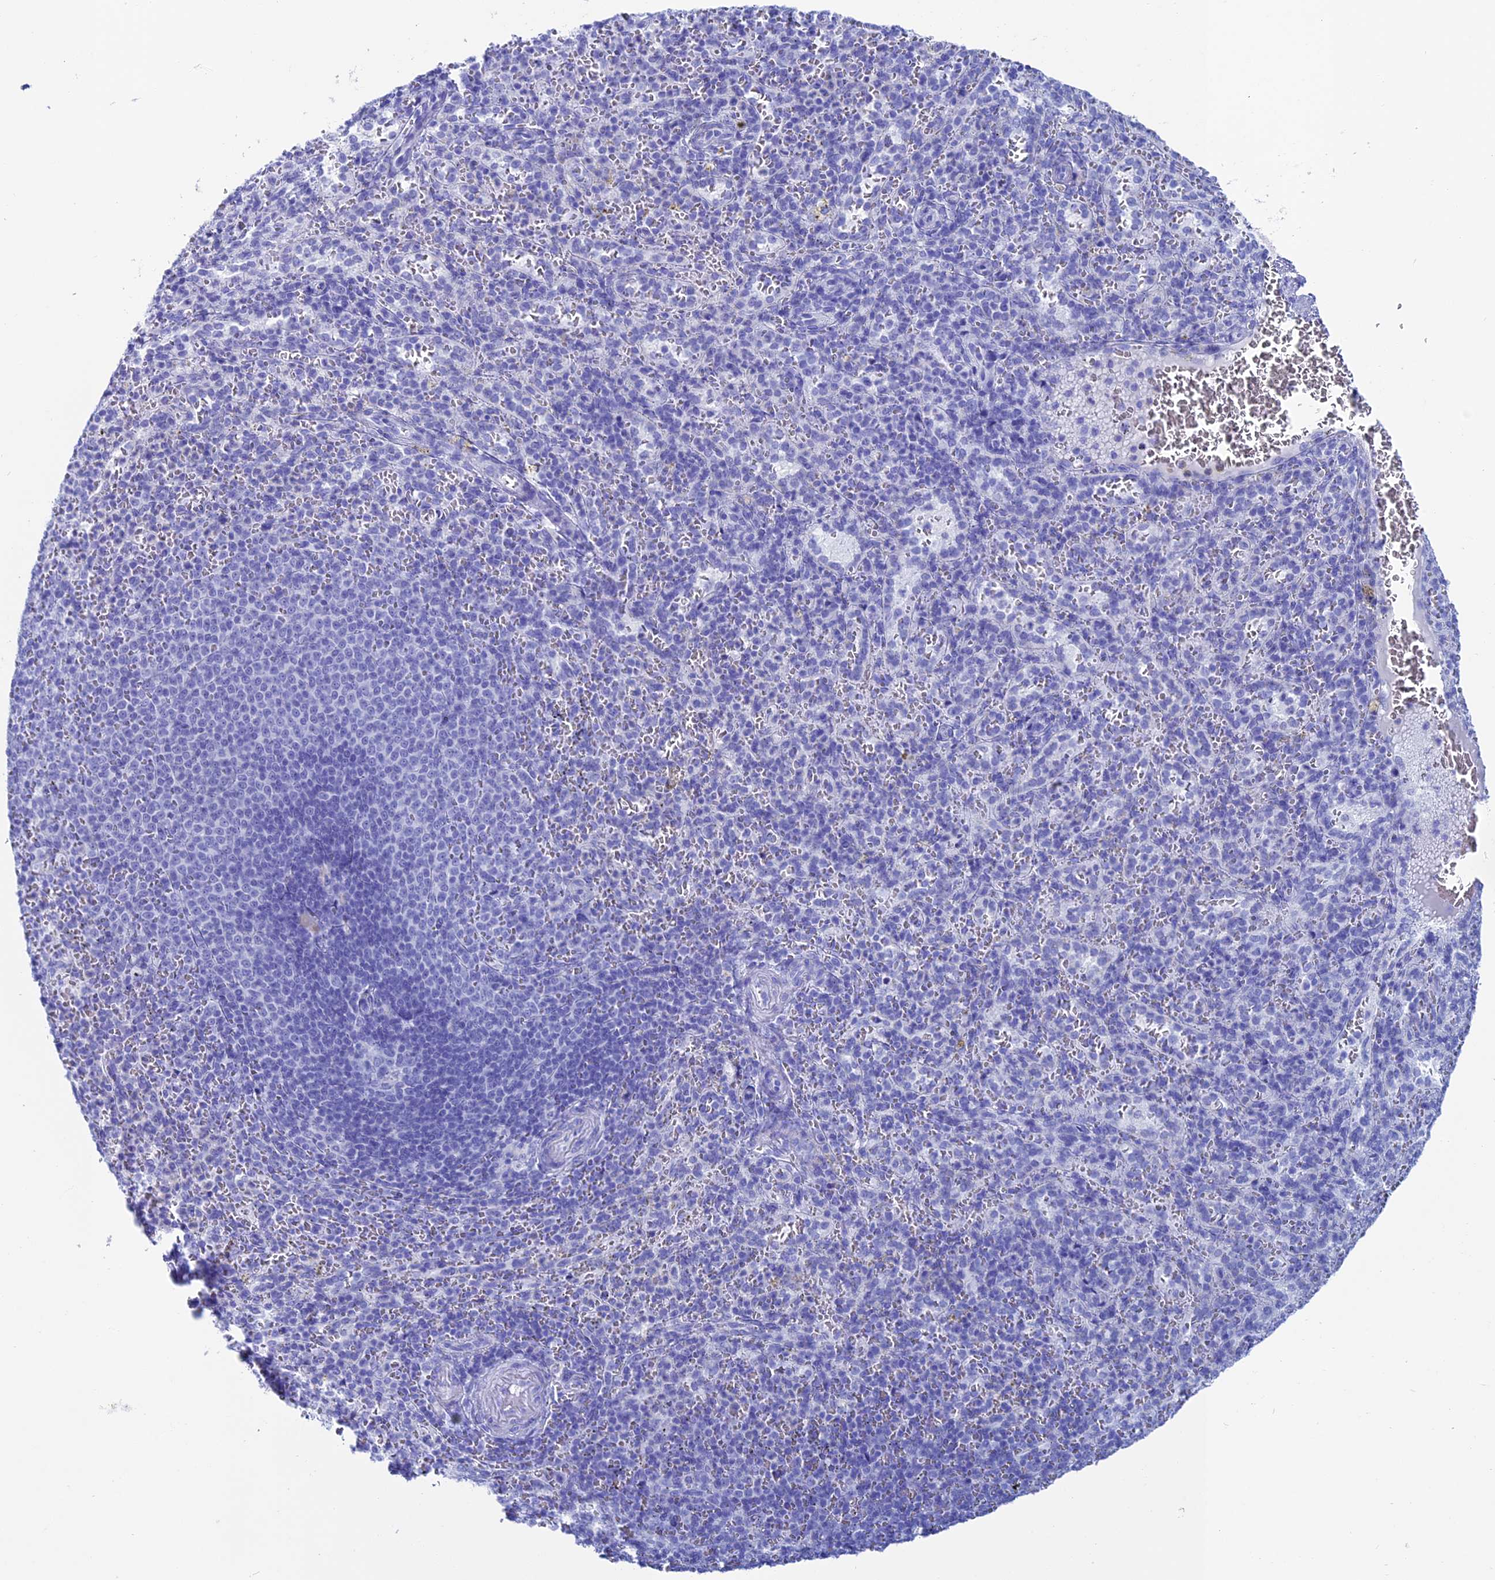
{"staining": {"intensity": "negative", "quantity": "none", "location": "none"}, "tissue": "spleen", "cell_type": "Cells in red pulp", "image_type": "normal", "snomed": [{"axis": "morphology", "description": "Normal tissue, NOS"}, {"axis": "topography", "description": "Spleen"}], "caption": "Immunohistochemistry photomicrograph of benign spleen stained for a protein (brown), which demonstrates no positivity in cells in red pulp. Nuclei are stained in blue.", "gene": "ANKRD29", "patient": {"sex": "female", "age": 21}}